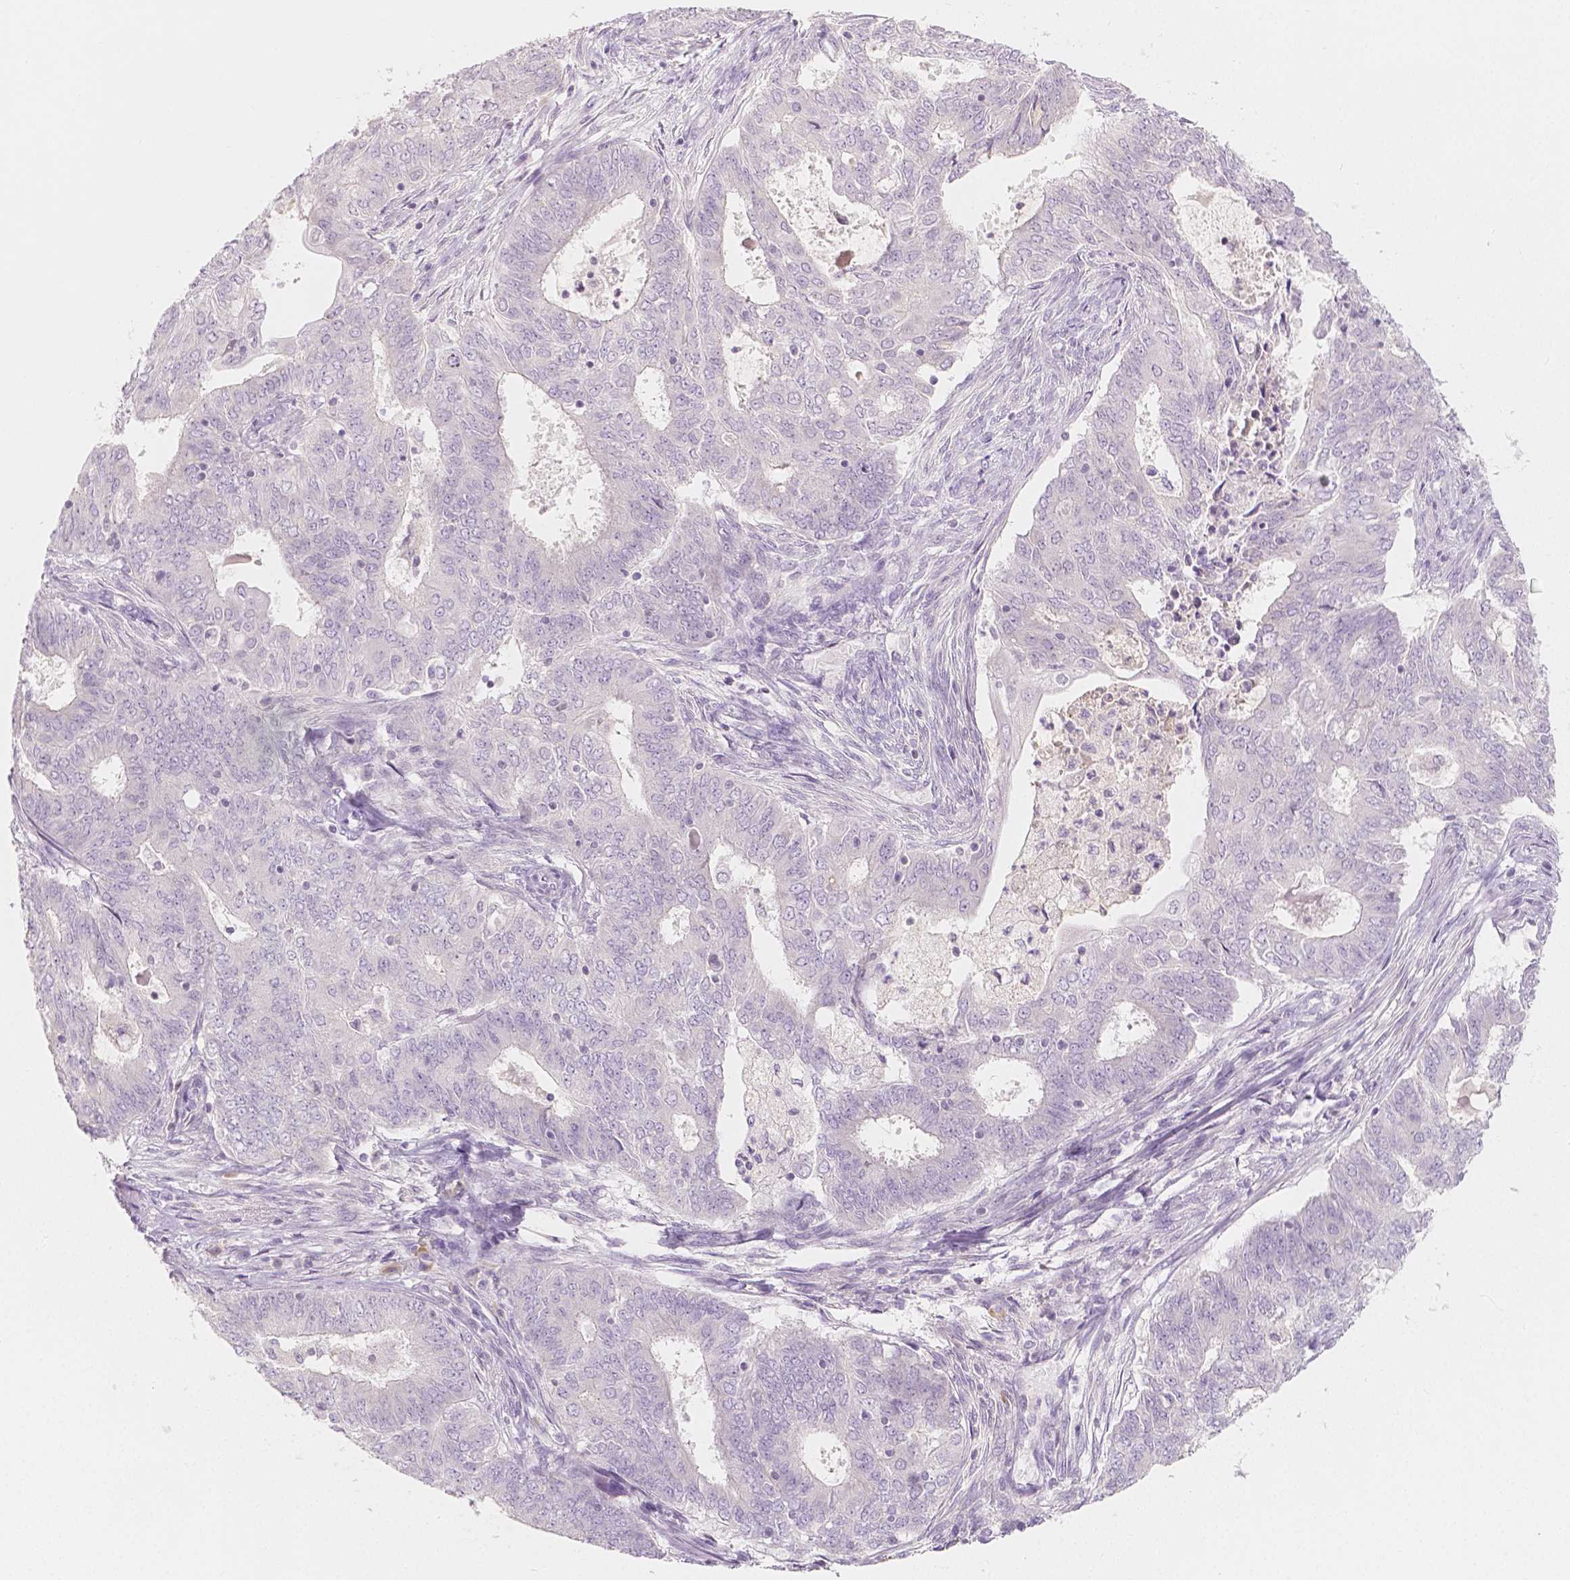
{"staining": {"intensity": "negative", "quantity": "none", "location": "none"}, "tissue": "endometrial cancer", "cell_type": "Tumor cells", "image_type": "cancer", "snomed": [{"axis": "morphology", "description": "Adenocarcinoma, NOS"}, {"axis": "topography", "description": "Endometrium"}], "caption": "The photomicrograph shows no staining of tumor cells in adenocarcinoma (endometrial).", "gene": "BATF", "patient": {"sex": "female", "age": 62}}